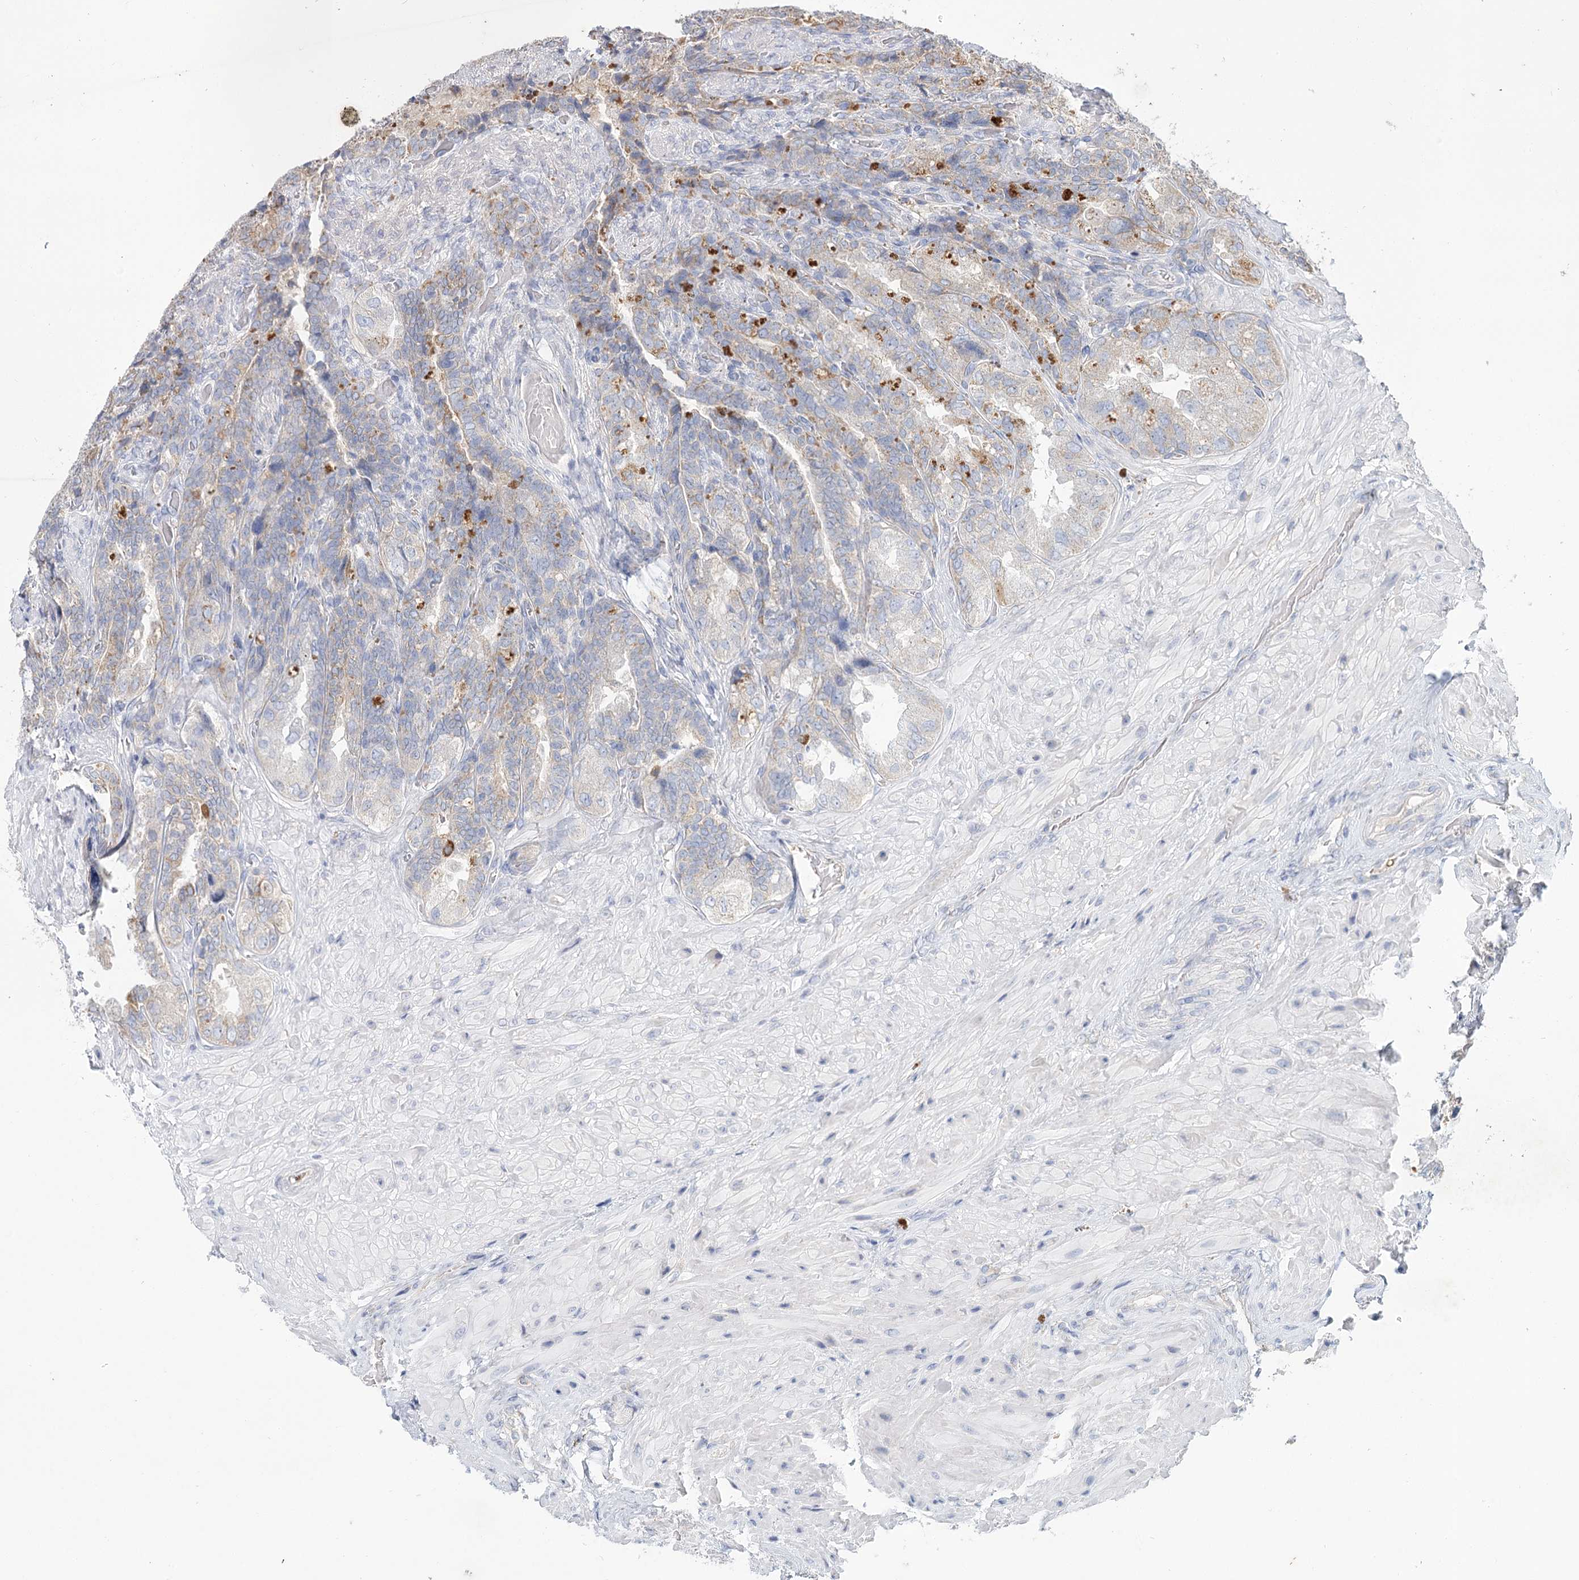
{"staining": {"intensity": "moderate", "quantity": "<25%", "location": "cytoplasmic/membranous"}, "tissue": "seminal vesicle", "cell_type": "Glandular cells", "image_type": "normal", "snomed": [{"axis": "morphology", "description": "Normal tissue, NOS"}, {"axis": "topography", "description": "Prostate and seminal vesicle, NOS"}, {"axis": "topography", "description": "Prostate"}, {"axis": "topography", "description": "Seminal veicle"}], "caption": "This histopathology image displays IHC staining of normal human seminal vesicle, with low moderate cytoplasmic/membranous staining in about <25% of glandular cells.", "gene": "ARHGAP44", "patient": {"sex": "male", "age": 67}}